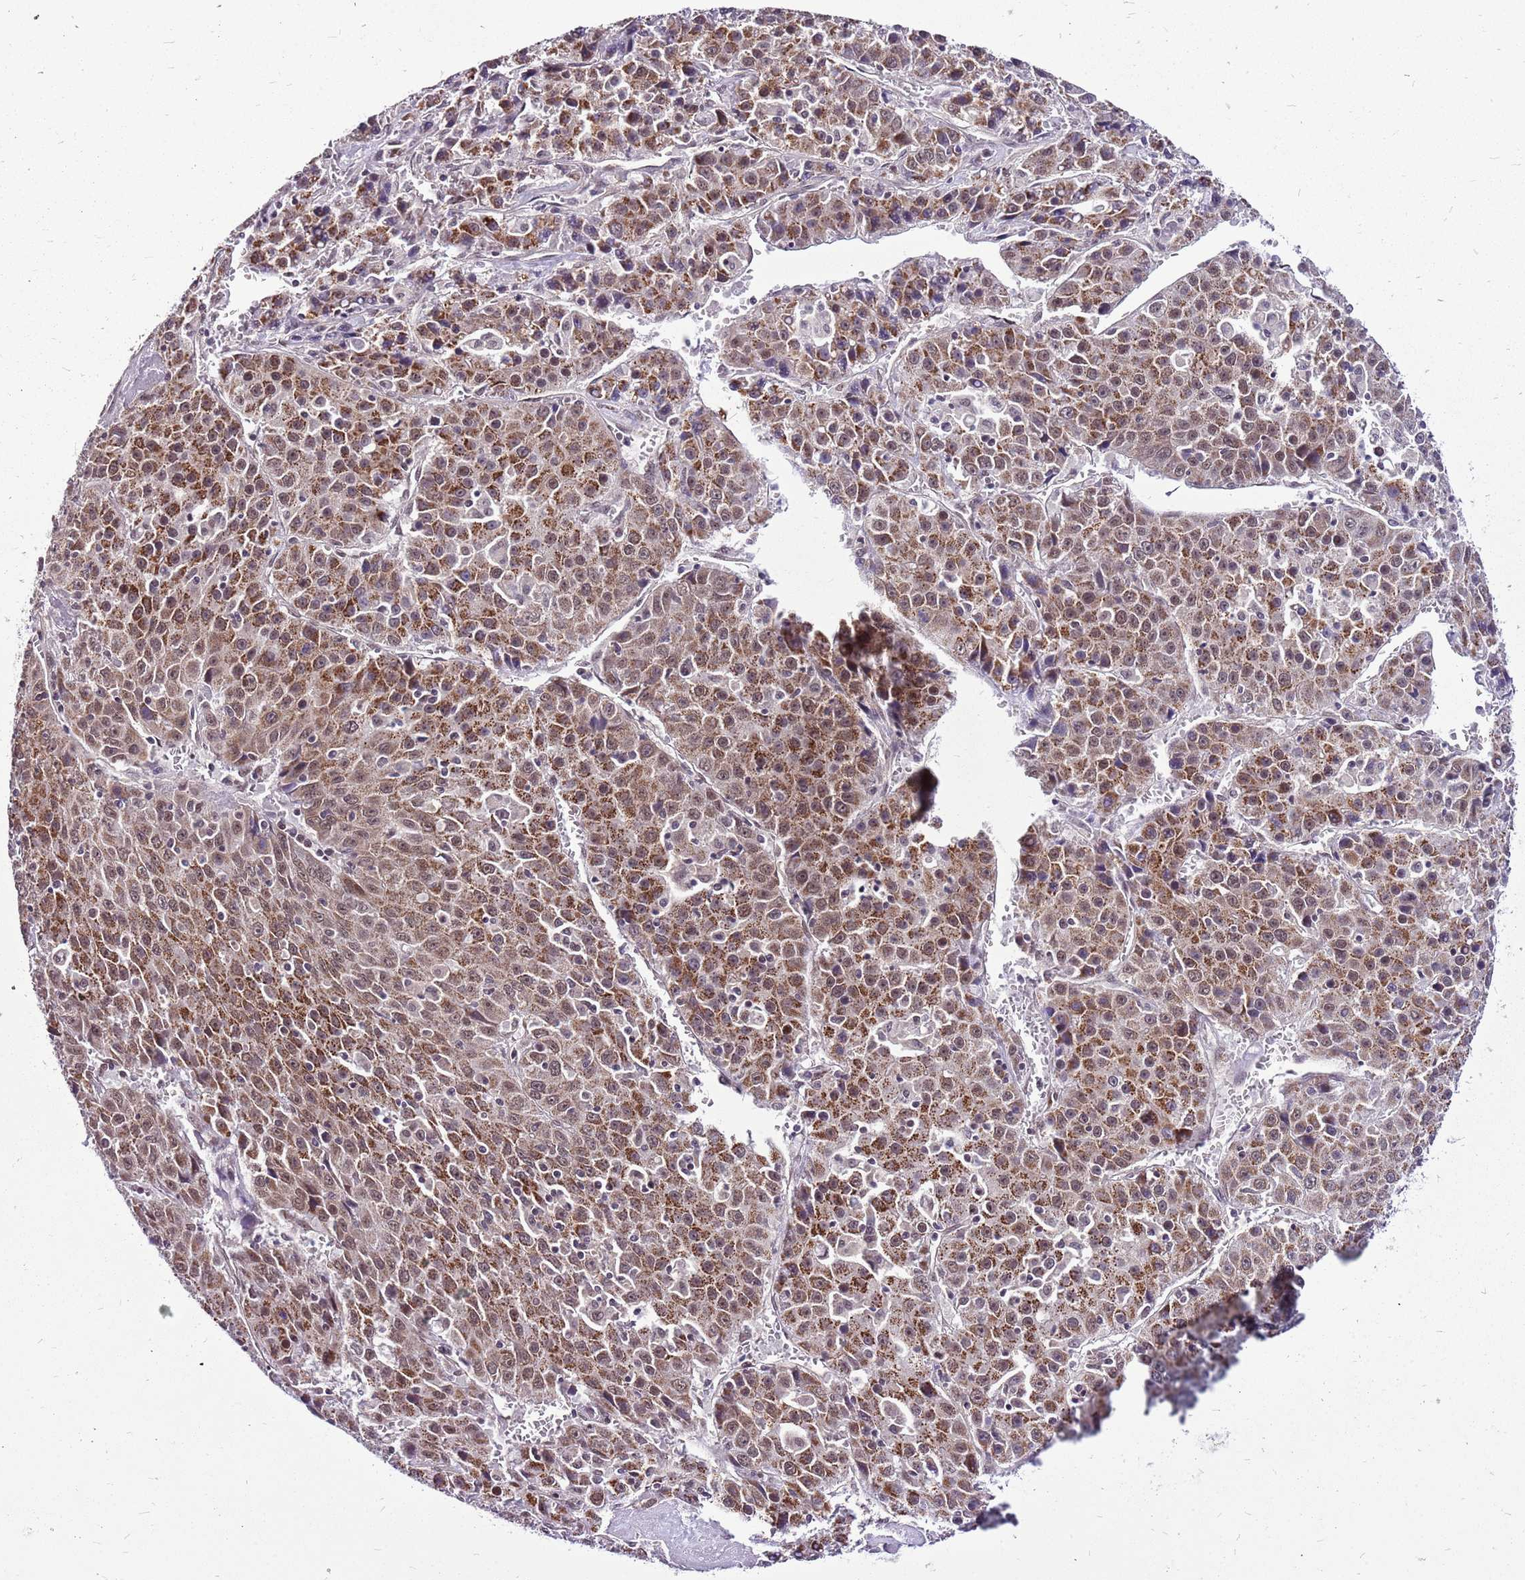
{"staining": {"intensity": "moderate", "quantity": ">75%", "location": "cytoplasmic/membranous,nuclear"}, "tissue": "liver cancer", "cell_type": "Tumor cells", "image_type": "cancer", "snomed": [{"axis": "morphology", "description": "Carcinoma, Hepatocellular, NOS"}, {"axis": "topography", "description": "Liver"}], "caption": "The image exhibits immunohistochemical staining of liver hepatocellular carcinoma. There is moderate cytoplasmic/membranous and nuclear positivity is identified in about >75% of tumor cells. The staining was performed using DAB, with brown indicating positive protein expression. Nuclei are stained blue with hematoxylin.", "gene": "CCDC166", "patient": {"sex": "female", "age": 53}}